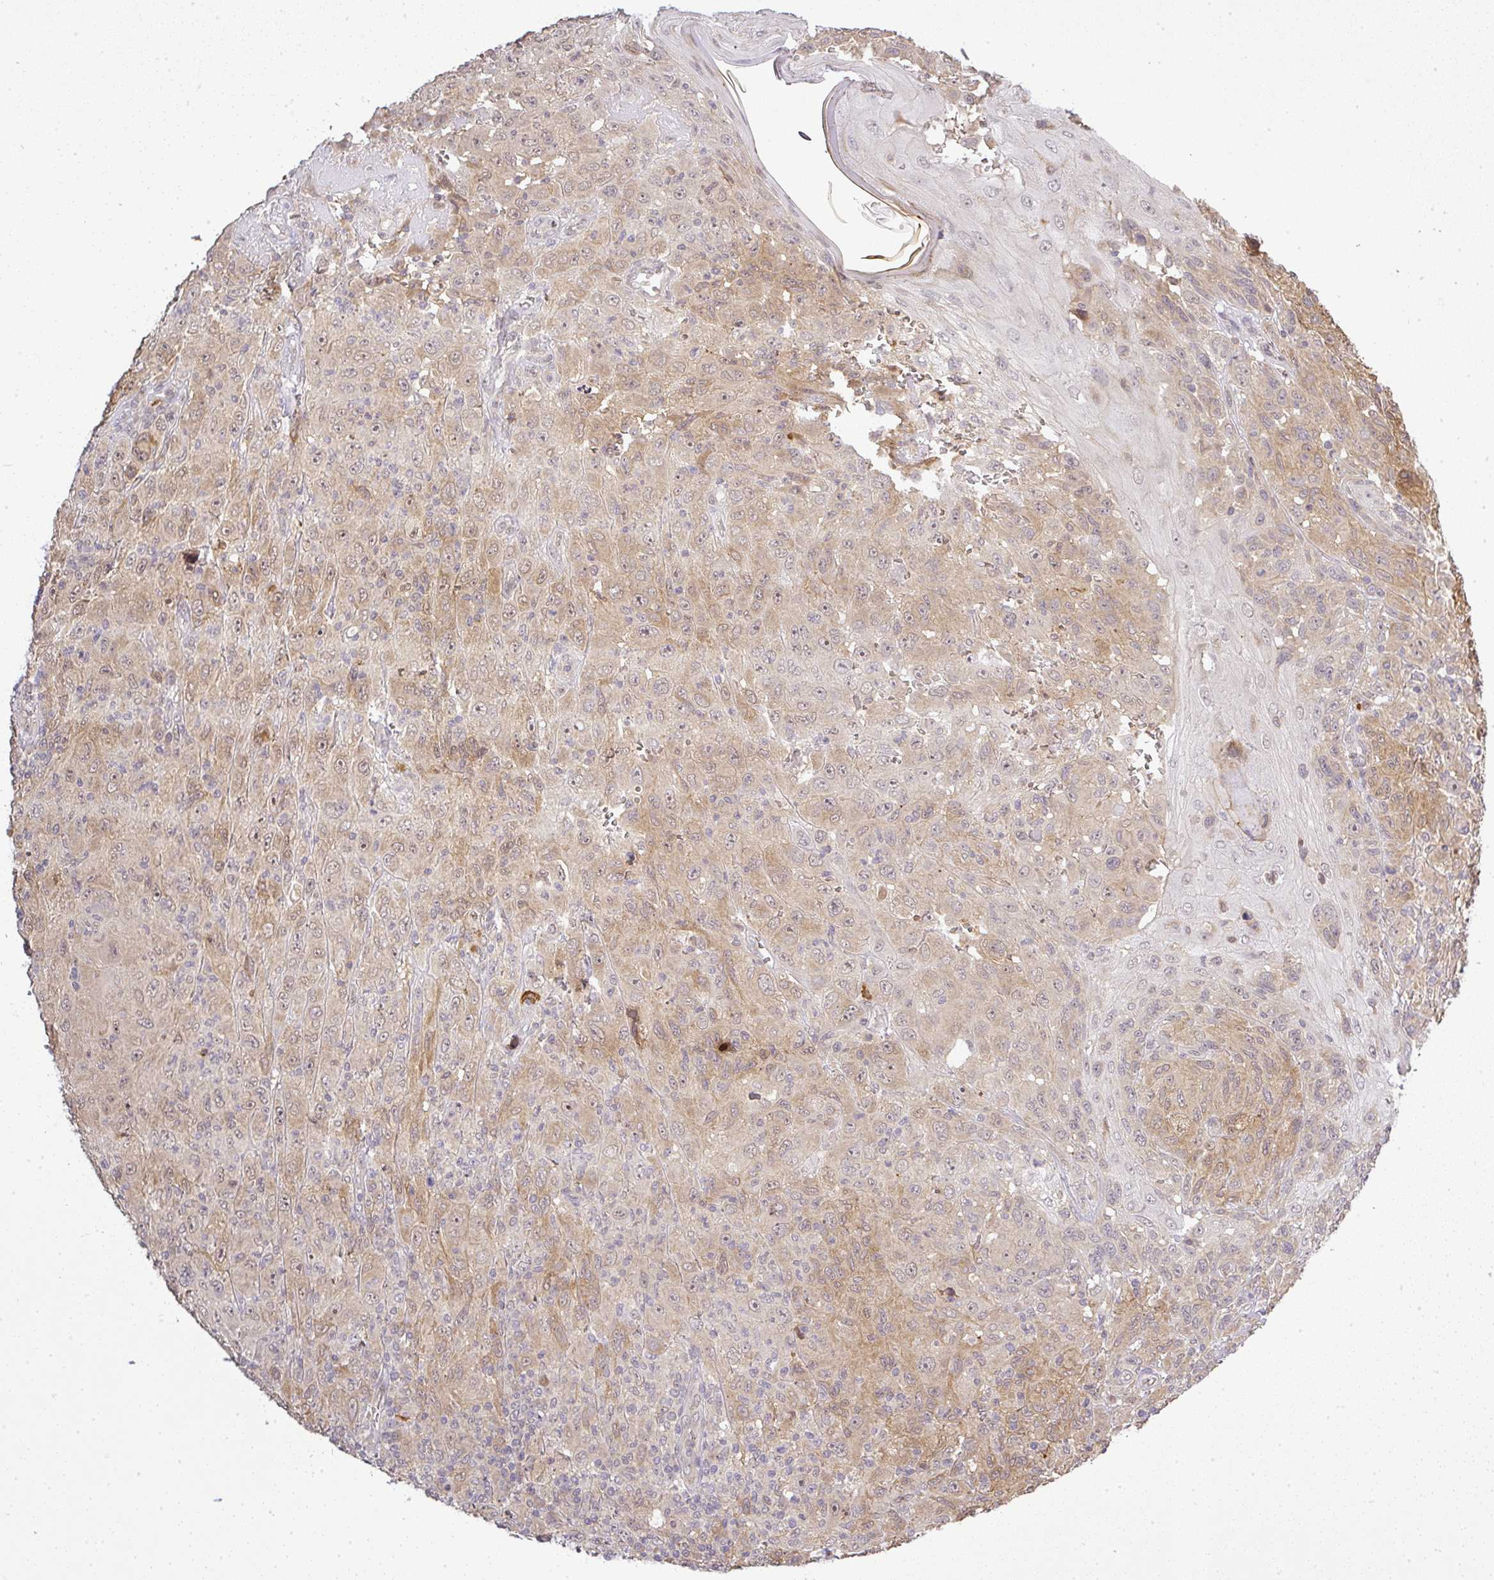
{"staining": {"intensity": "weak", "quantity": "25%-75%", "location": "cytoplasmic/membranous,nuclear"}, "tissue": "melanoma", "cell_type": "Tumor cells", "image_type": "cancer", "snomed": [{"axis": "morphology", "description": "Malignant melanoma, NOS"}, {"axis": "topography", "description": "Skin"}], "caption": "Weak cytoplasmic/membranous and nuclear staining for a protein is identified in about 25%-75% of tumor cells of melanoma using immunohistochemistry.", "gene": "FAM153A", "patient": {"sex": "female", "age": 91}}